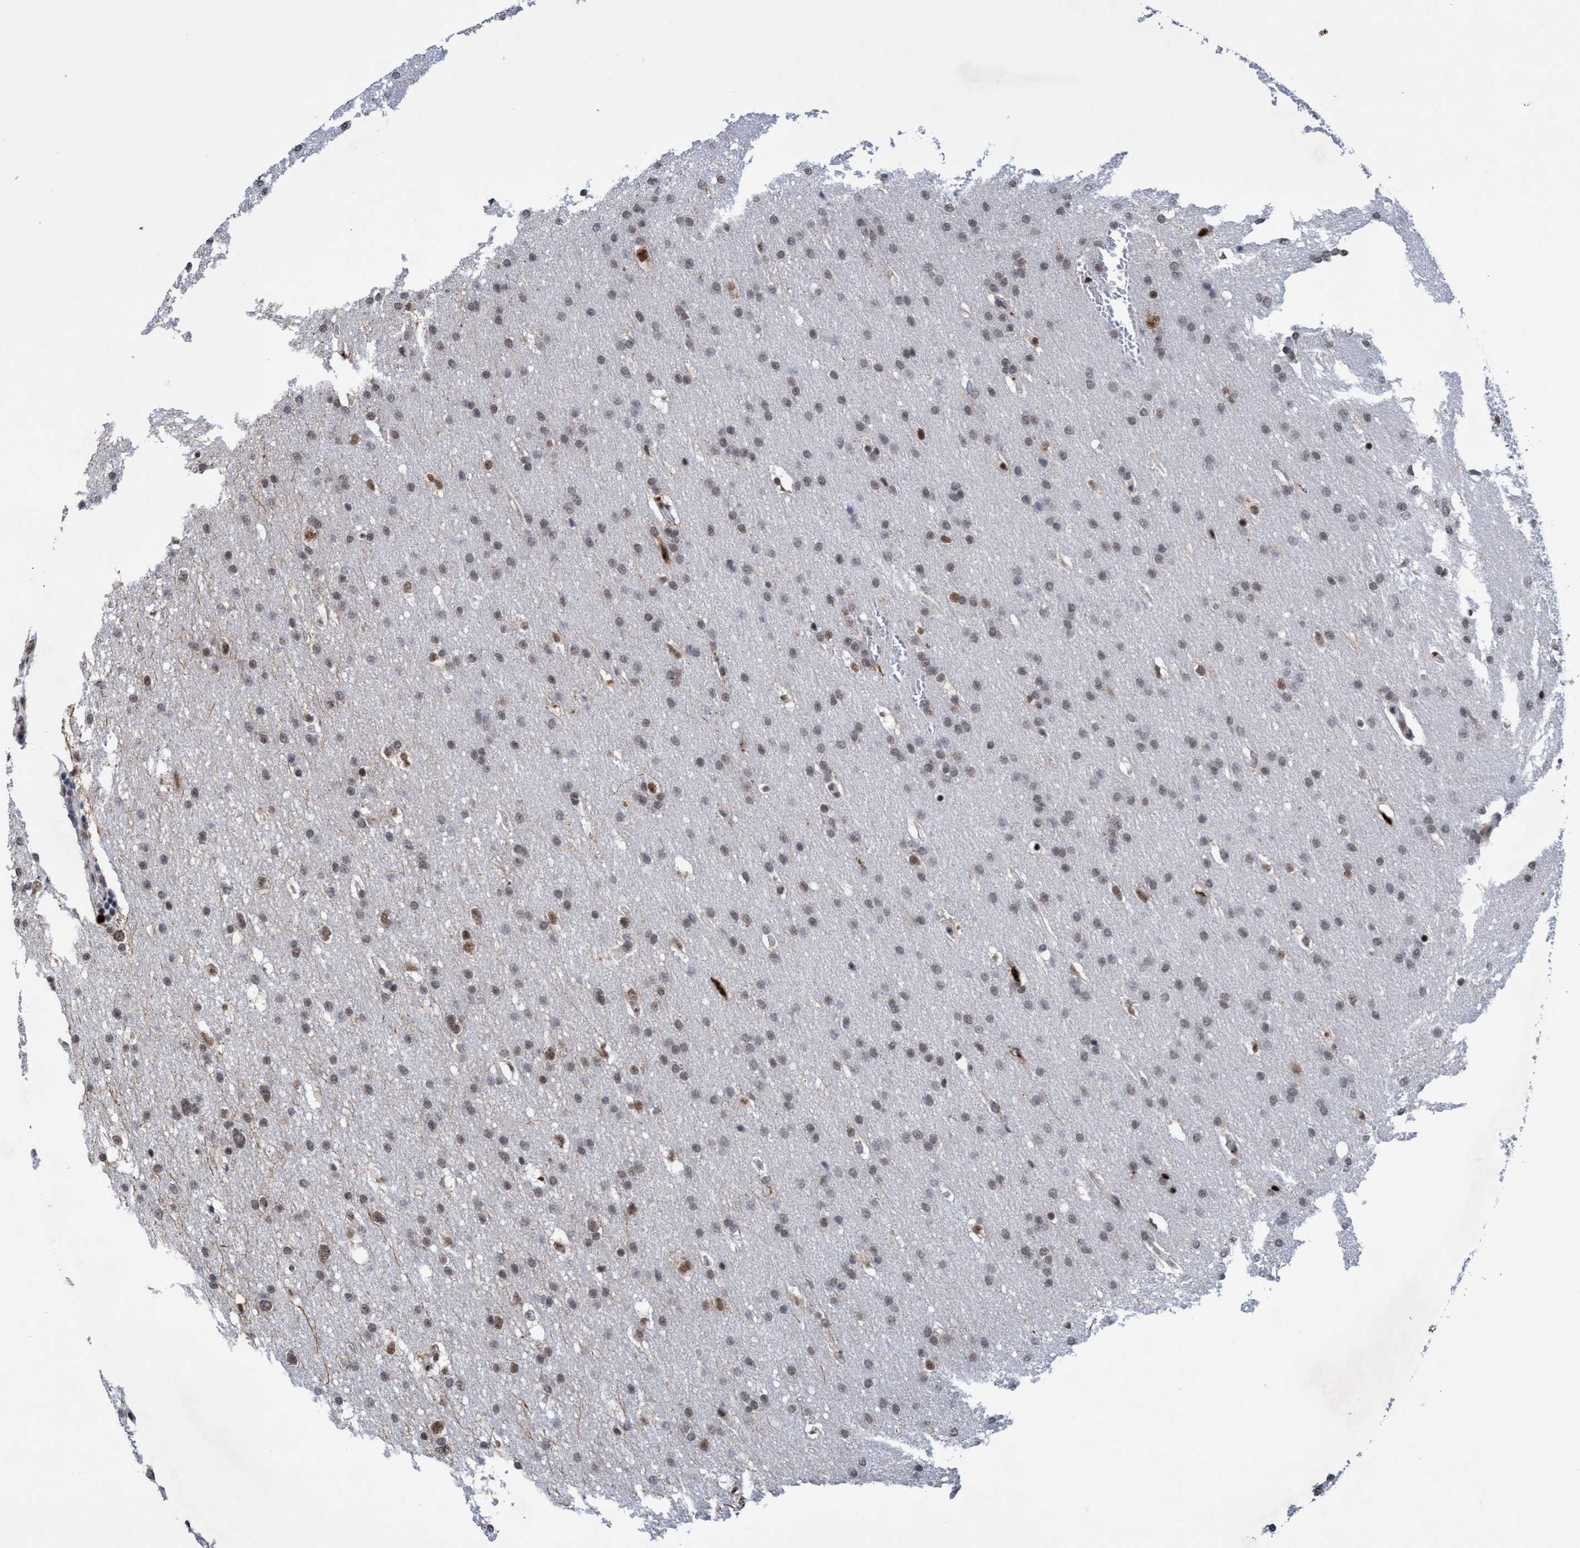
{"staining": {"intensity": "weak", "quantity": ">75%", "location": "nuclear"}, "tissue": "glioma", "cell_type": "Tumor cells", "image_type": "cancer", "snomed": [{"axis": "morphology", "description": "Glioma, malignant, Low grade"}, {"axis": "topography", "description": "Brain"}], "caption": "Low-grade glioma (malignant) was stained to show a protein in brown. There is low levels of weak nuclear staining in approximately >75% of tumor cells.", "gene": "GLT6D1", "patient": {"sex": "female", "age": 37}}